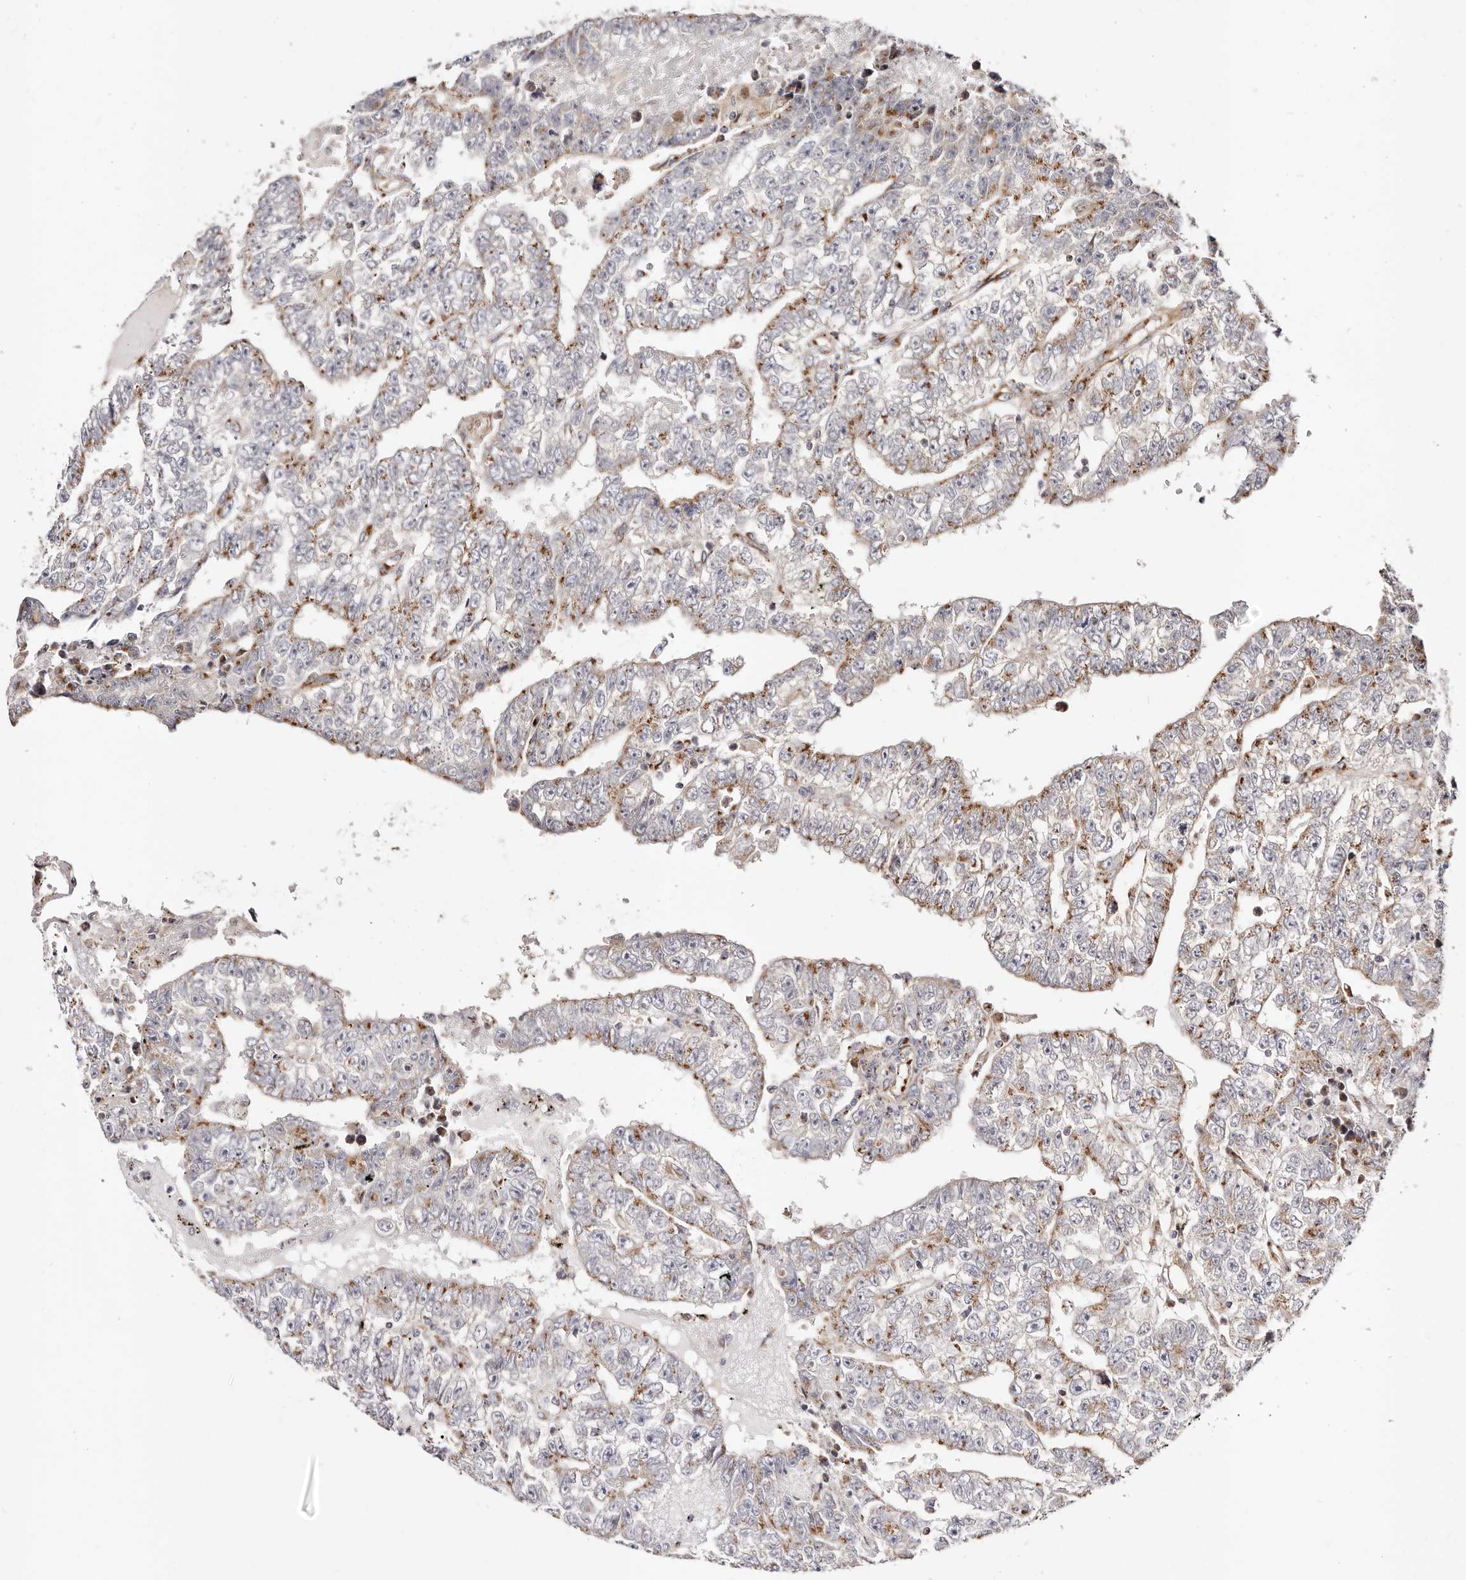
{"staining": {"intensity": "moderate", "quantity": "25%-75%", "location": "cytoplasmic/membranous"}, "tissue": "testis cancer", "cell_type": "Tumor cells", "image_type": "cancer", "snomed": [{"axis": "morphology", "description": "Carcinoma, Embryonal, NOS"}, {"axis": "topography", "description": "Testis"}], "caption": "IHC image of human testis embryonal carcinoma stained for a protein (brown), which displays medium levels of moderate cytoplasmic/membranous expression in about 25%-75% of tumor cells.", "gene": "MAPK6", "patient": {"sex": "male", "age": 25}}